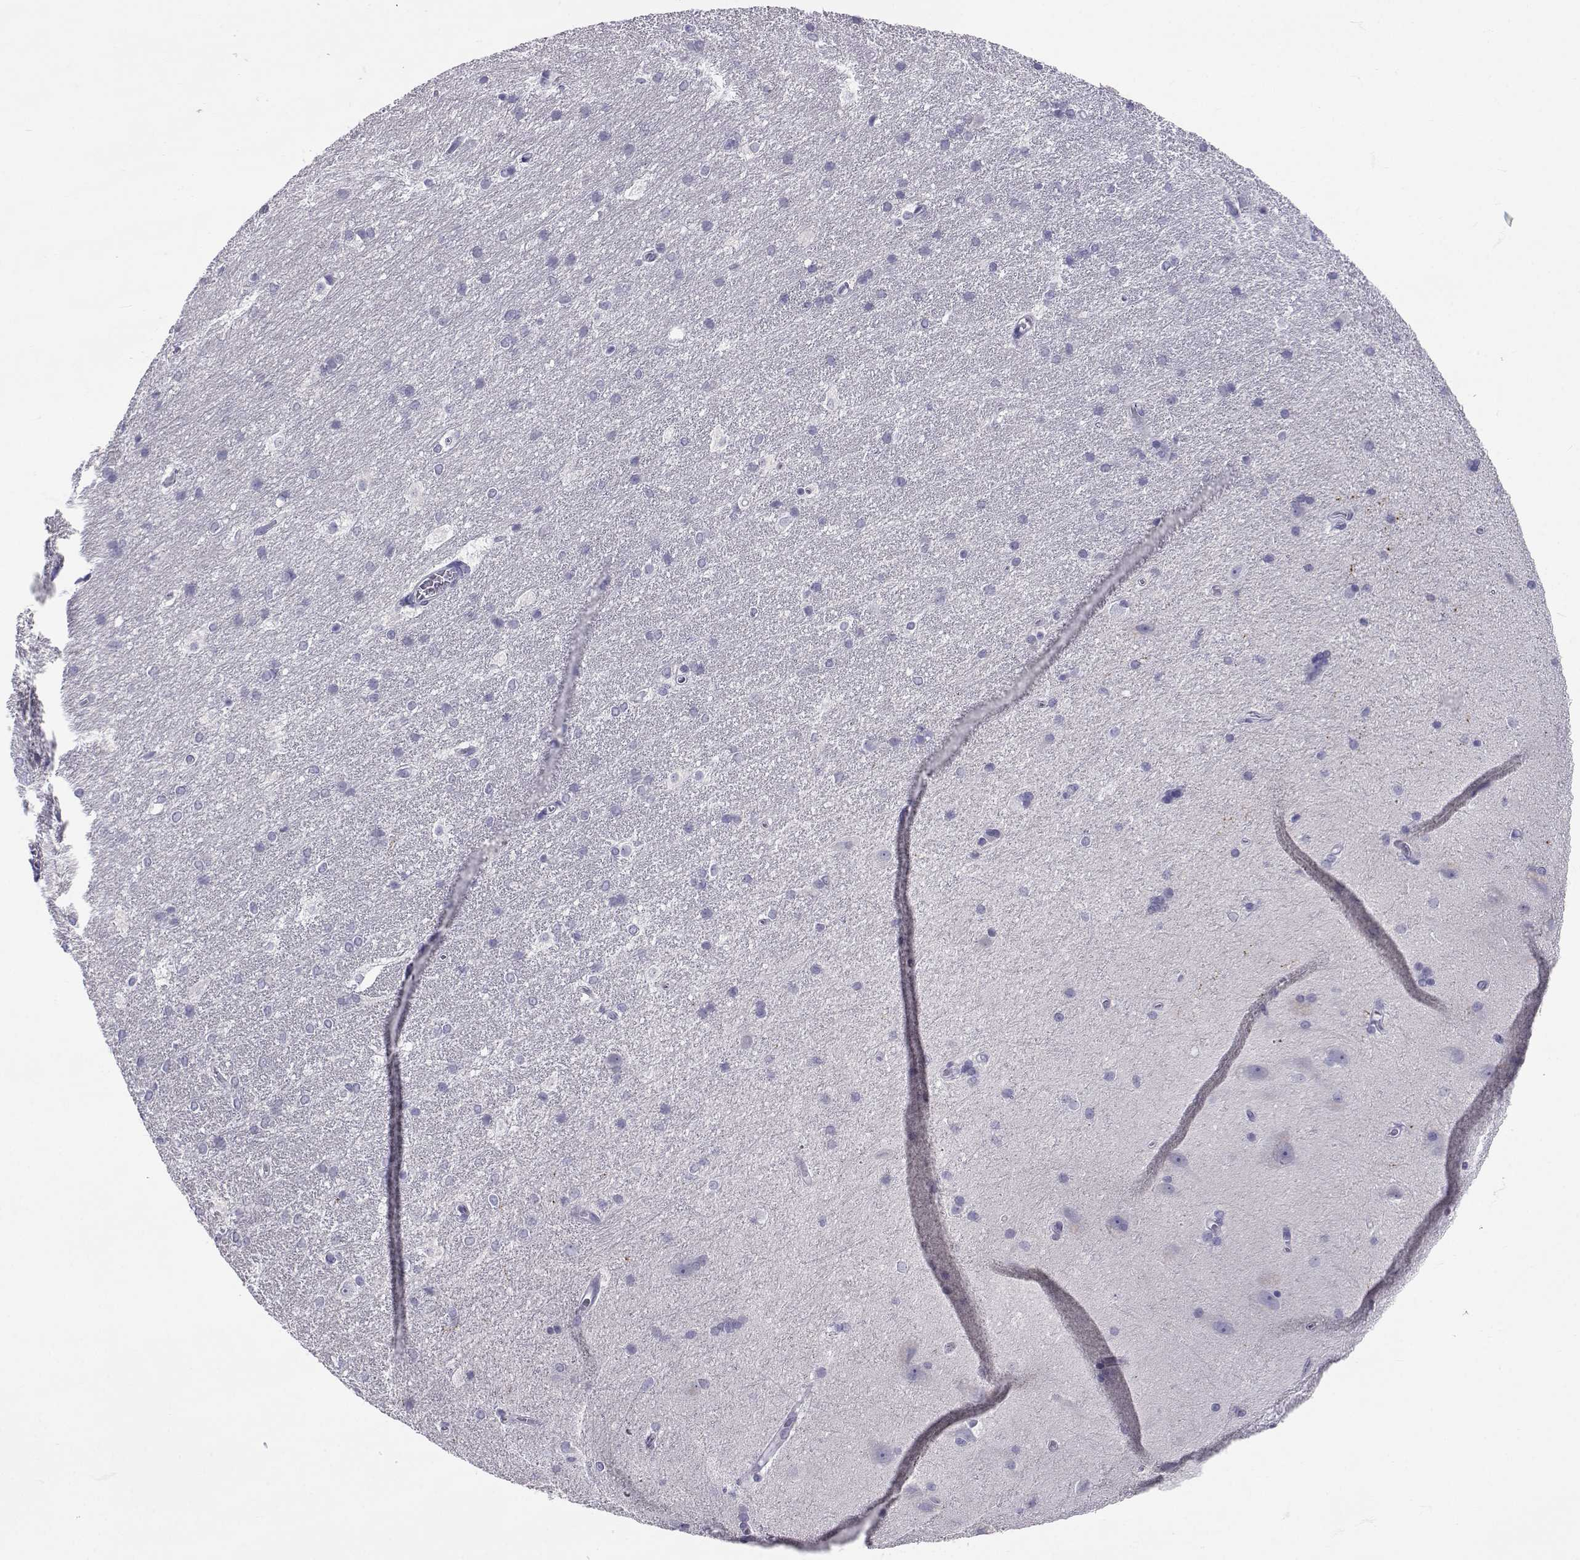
{"staining": {"intensity": "negative", "quantity": "none", "location": "none"}, "tissue": "hippocampus", "cell_type": "Glial cells", "image_type": "normal", "snomed": [{"axis": "morphology", "description": "Normal tissue, NOS"}, {"axis": "topography", "description": "Cerebral cortex"}, {"axis": "topography", "description": "Hippocampus"}], "caption": "Glial cells are negative for brown protein staining in benign hippocampus. (DAB (3,3'-diaminobenzidine) immunohistochemistry (IHC) visualized using brightfield microscopy, high magnification).", "gene": "SLC6A3", "patient": {"sex": "female", "age": 19}}